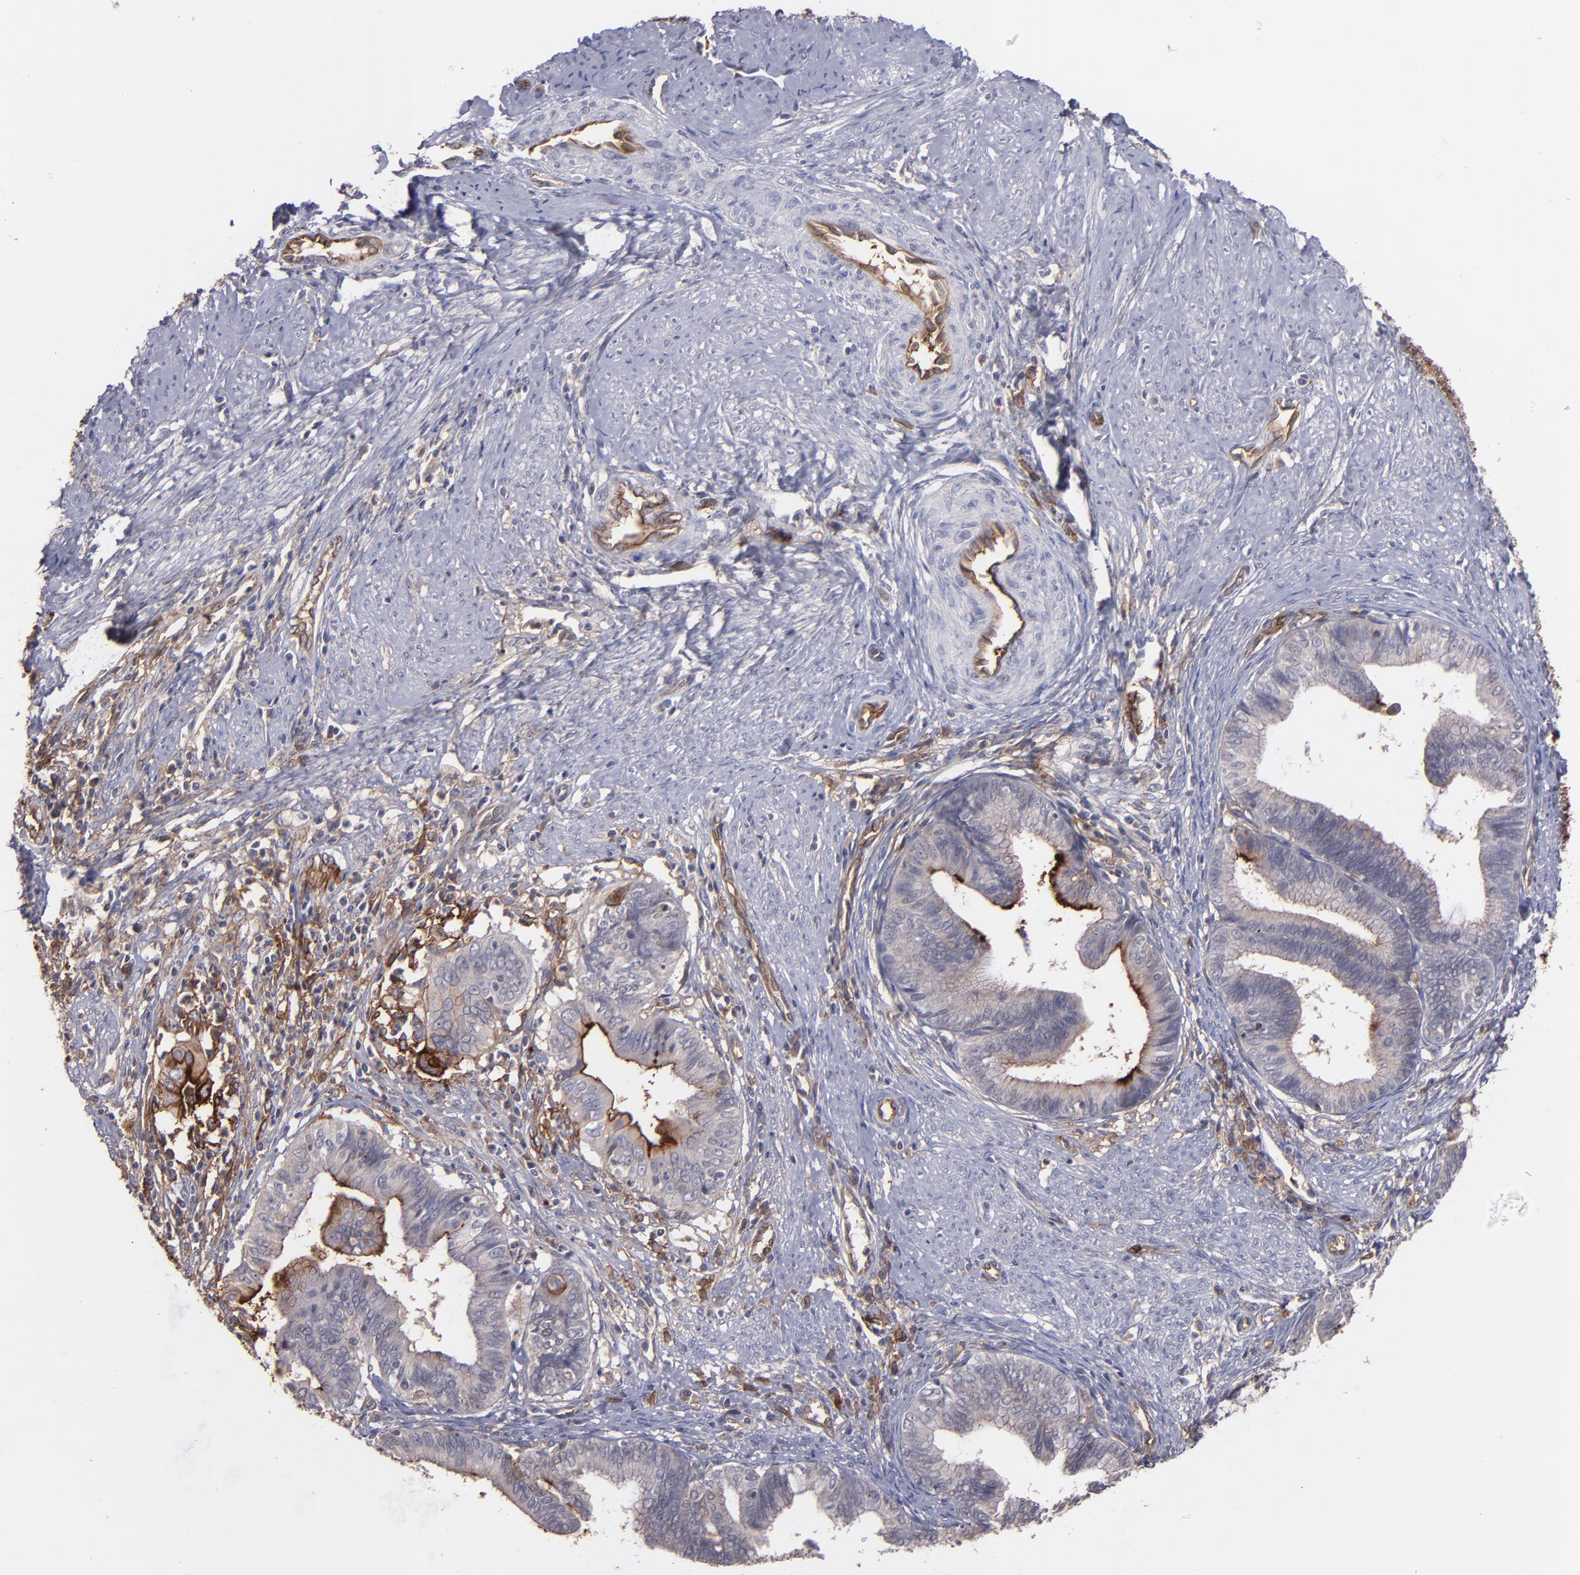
{"staining": {"intensity": "moderate", "quantity": "25%-75%", "location": "cytoplasmic/membranous"}, "tissue": "cervical cancer", "cell_type": "Tumor cells", "image_type": "cancer", "snomed": [{"axis": "morphology", "description": "Adenocarcinoma, NOS"}, {"axis": "topography", "description": "Cervix"}], "caption": "Immunohistochemistry histopathology image of human adenocarcinoma (cervical) stained for a protein (brown), which shows medium levels of moderate cytoplasmic/membranous positivity in about 25%-75% of tumor cells.", "gene": "ICAM1", "patient": {"sex": "female", "age": 36}}